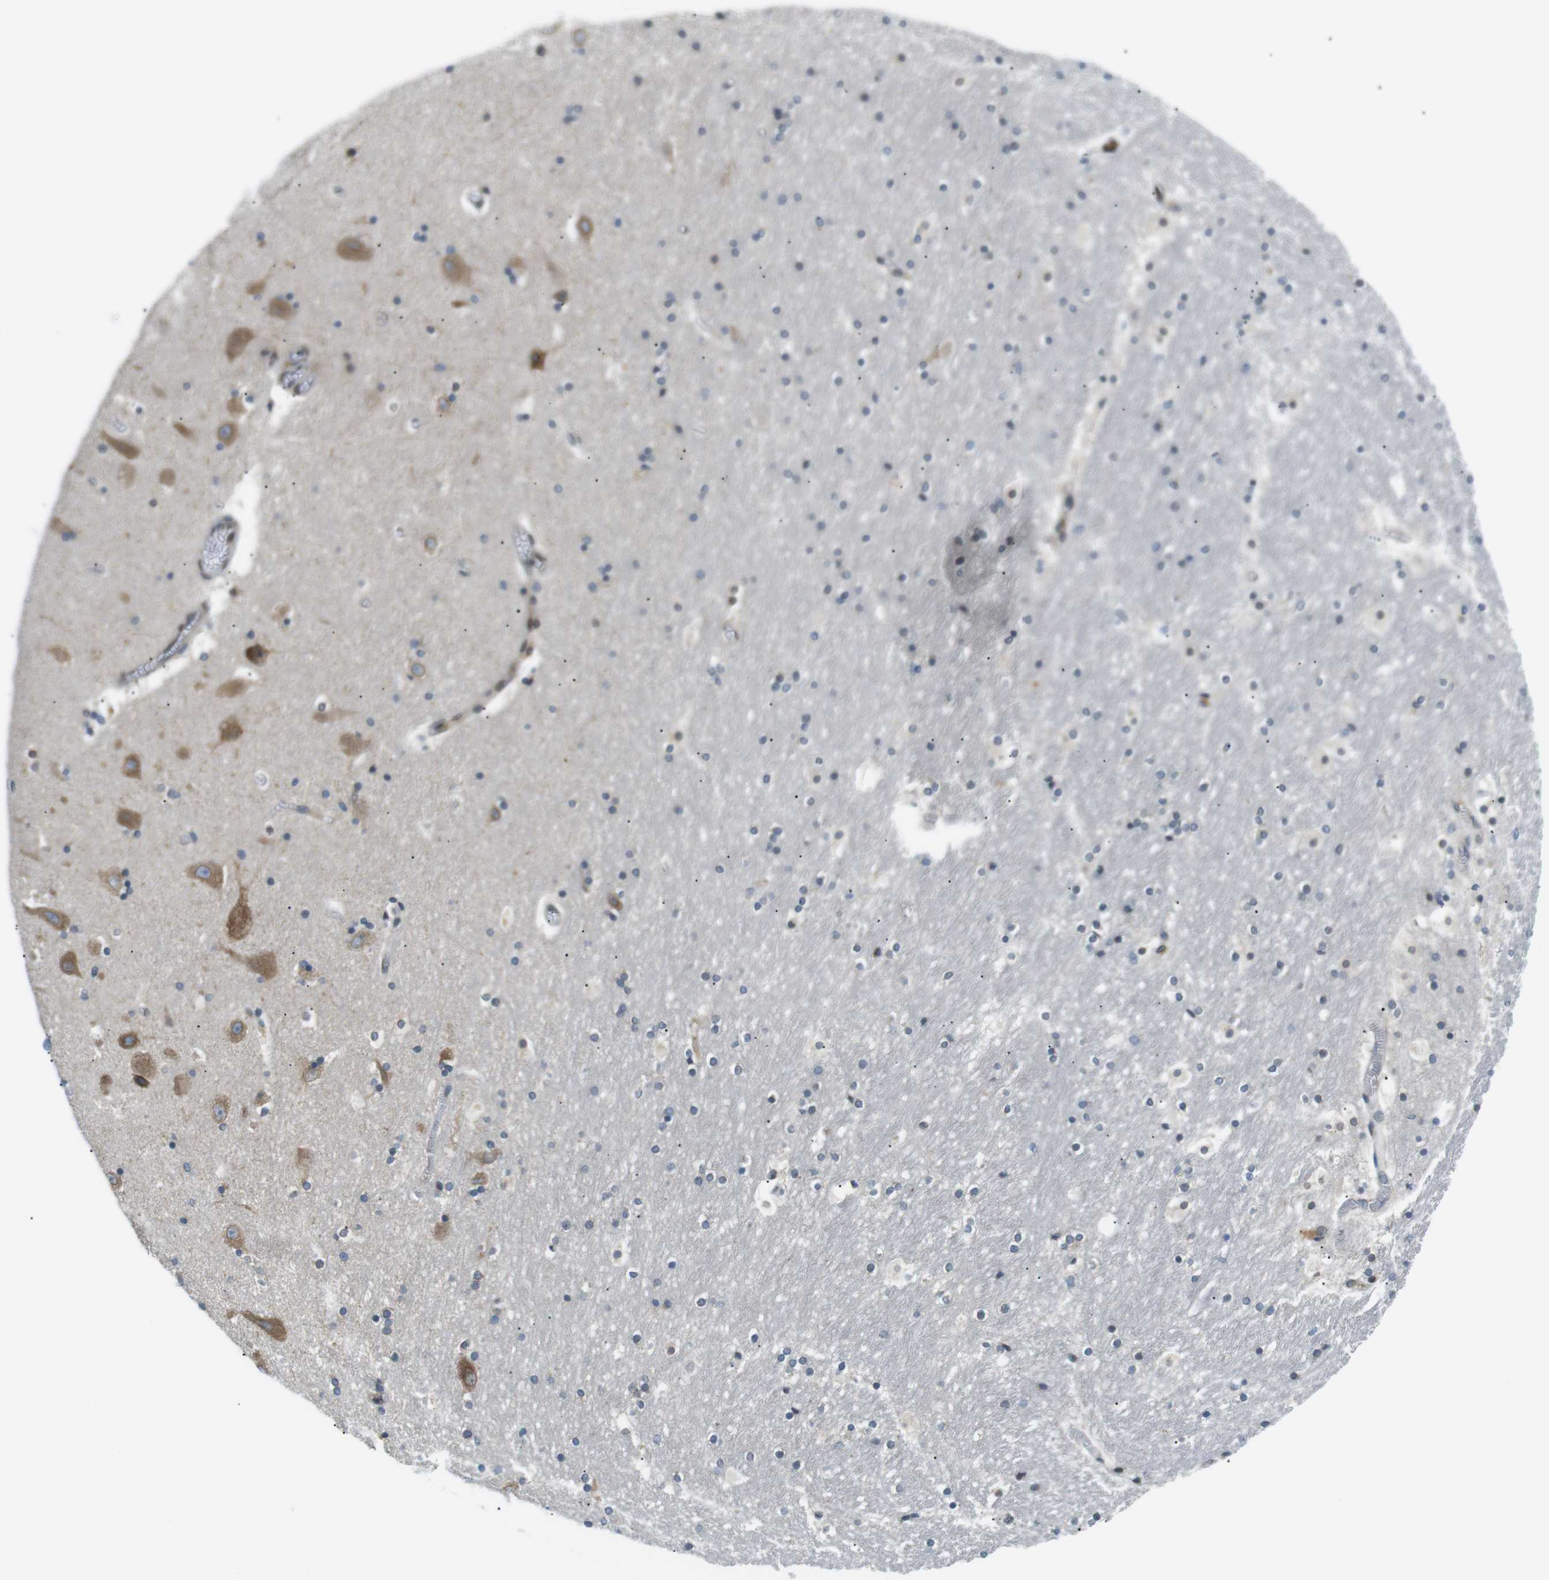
{"staining": {"intensity": "weak", "quantity": "<25%", "location": "cytoplasmic/membranous,nuclear"}, "tissue": "hippocampus", "cell_type": "Glial cells", "image_type": "normal", "snomed": [{"axis": "morphology", "description": "Normal tissue, NOS"}, {"axis": "topography", "description": "Hippocampus"}], "caption": "Unremarkable hippocampus was stained to show a protein in brown. There is no significant positivity in glial cells. The staining was performed using DAB to visualize the protein expression in brown, while the nuclei were stained in blue with hematoxylin (Magnification: 20x).", "gene": "TMX4", "patient": {"sex": "male", "age": 45}}